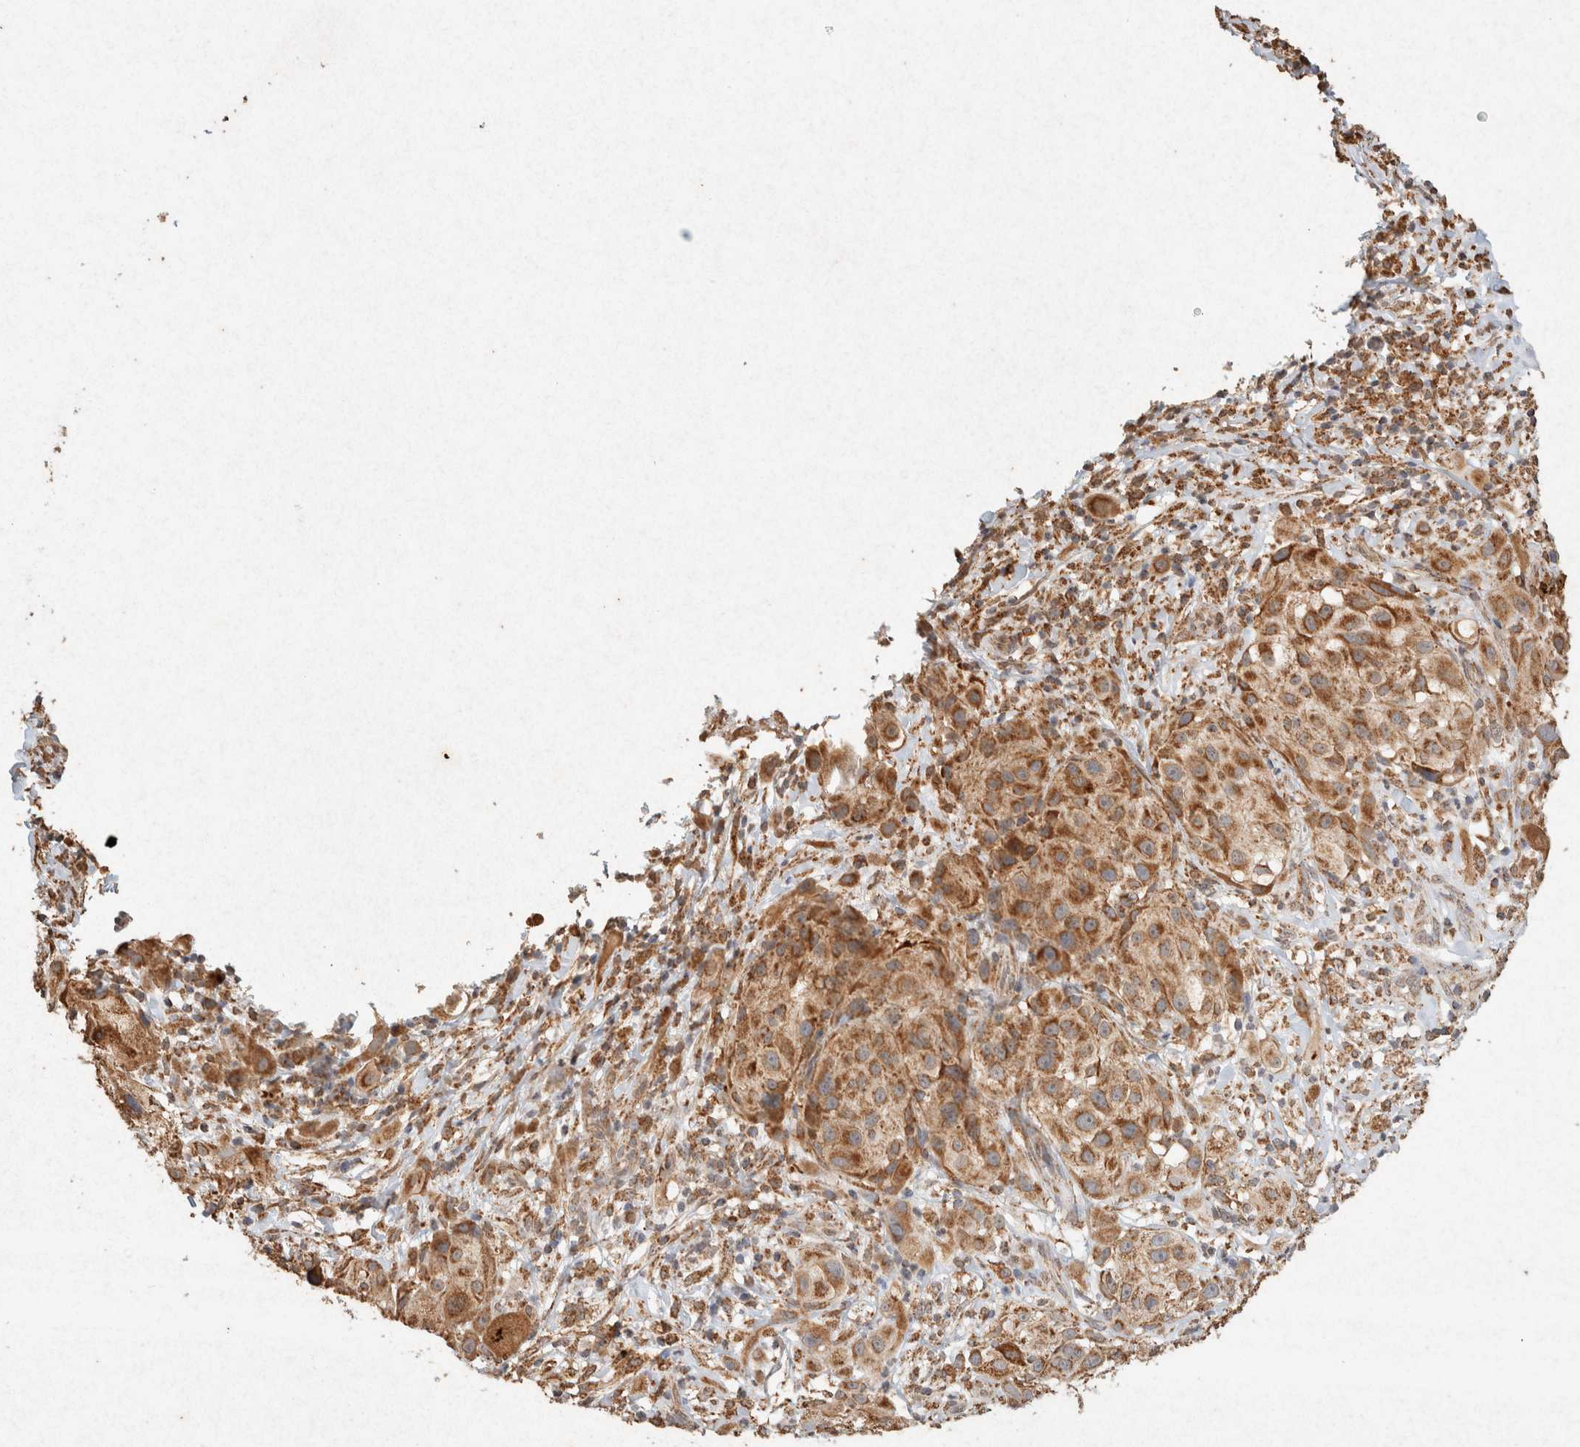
{"staining": {"intensity": "strong", "quantity": ">75%", "location": "cytoplasmic/membranous"}, "tissue": "melanoma", "cell_type": "Tumor cells", "image_type": "cancer", "snomed": [{"axis": "morphology", "description": "Necrosis, NOS"}, {"axis": "morphology", "description": "Malignant melanoma, NOS"}, {"axis": "topography", "description": "Skin"}], "caption": "Approximately >75% of tumor cells in human melanoma demonstrate strong cytoplasmic/membranous protein staining as visualized by brown immunohistochemical staining.", "gene": "SDC2", "patient": {"sex": "female", "age": 87}}